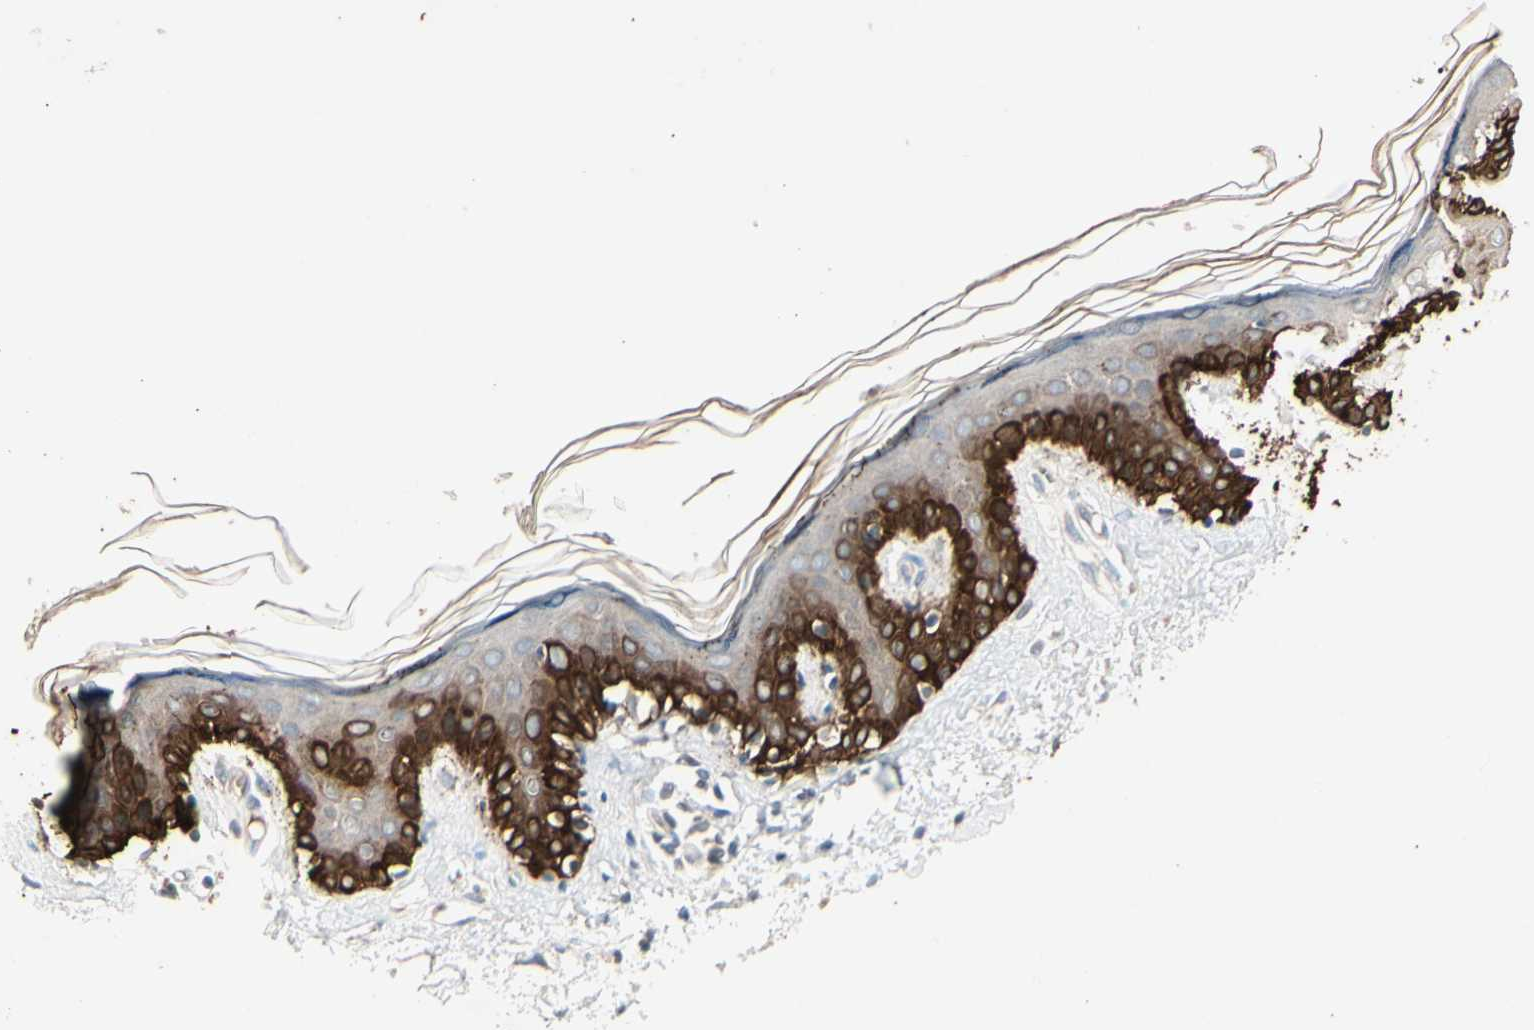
{"staining": {"intensity": "negative", "quantity": "none", "location": "none"}, "tissue": "skin", "cell_type": "Fibroblasts", "image_type": "normal", "snomed": [{"axis": "morphology", "description": "Normal tissue, NOS"}, {"axis": "topography", "description": "Skin"}], "caption": "Protein analysis of unremarkable skin shows no significant staining in fibroblasts.", "gene": "SKIL", "patient": {"sex": "male", "age": 67}}